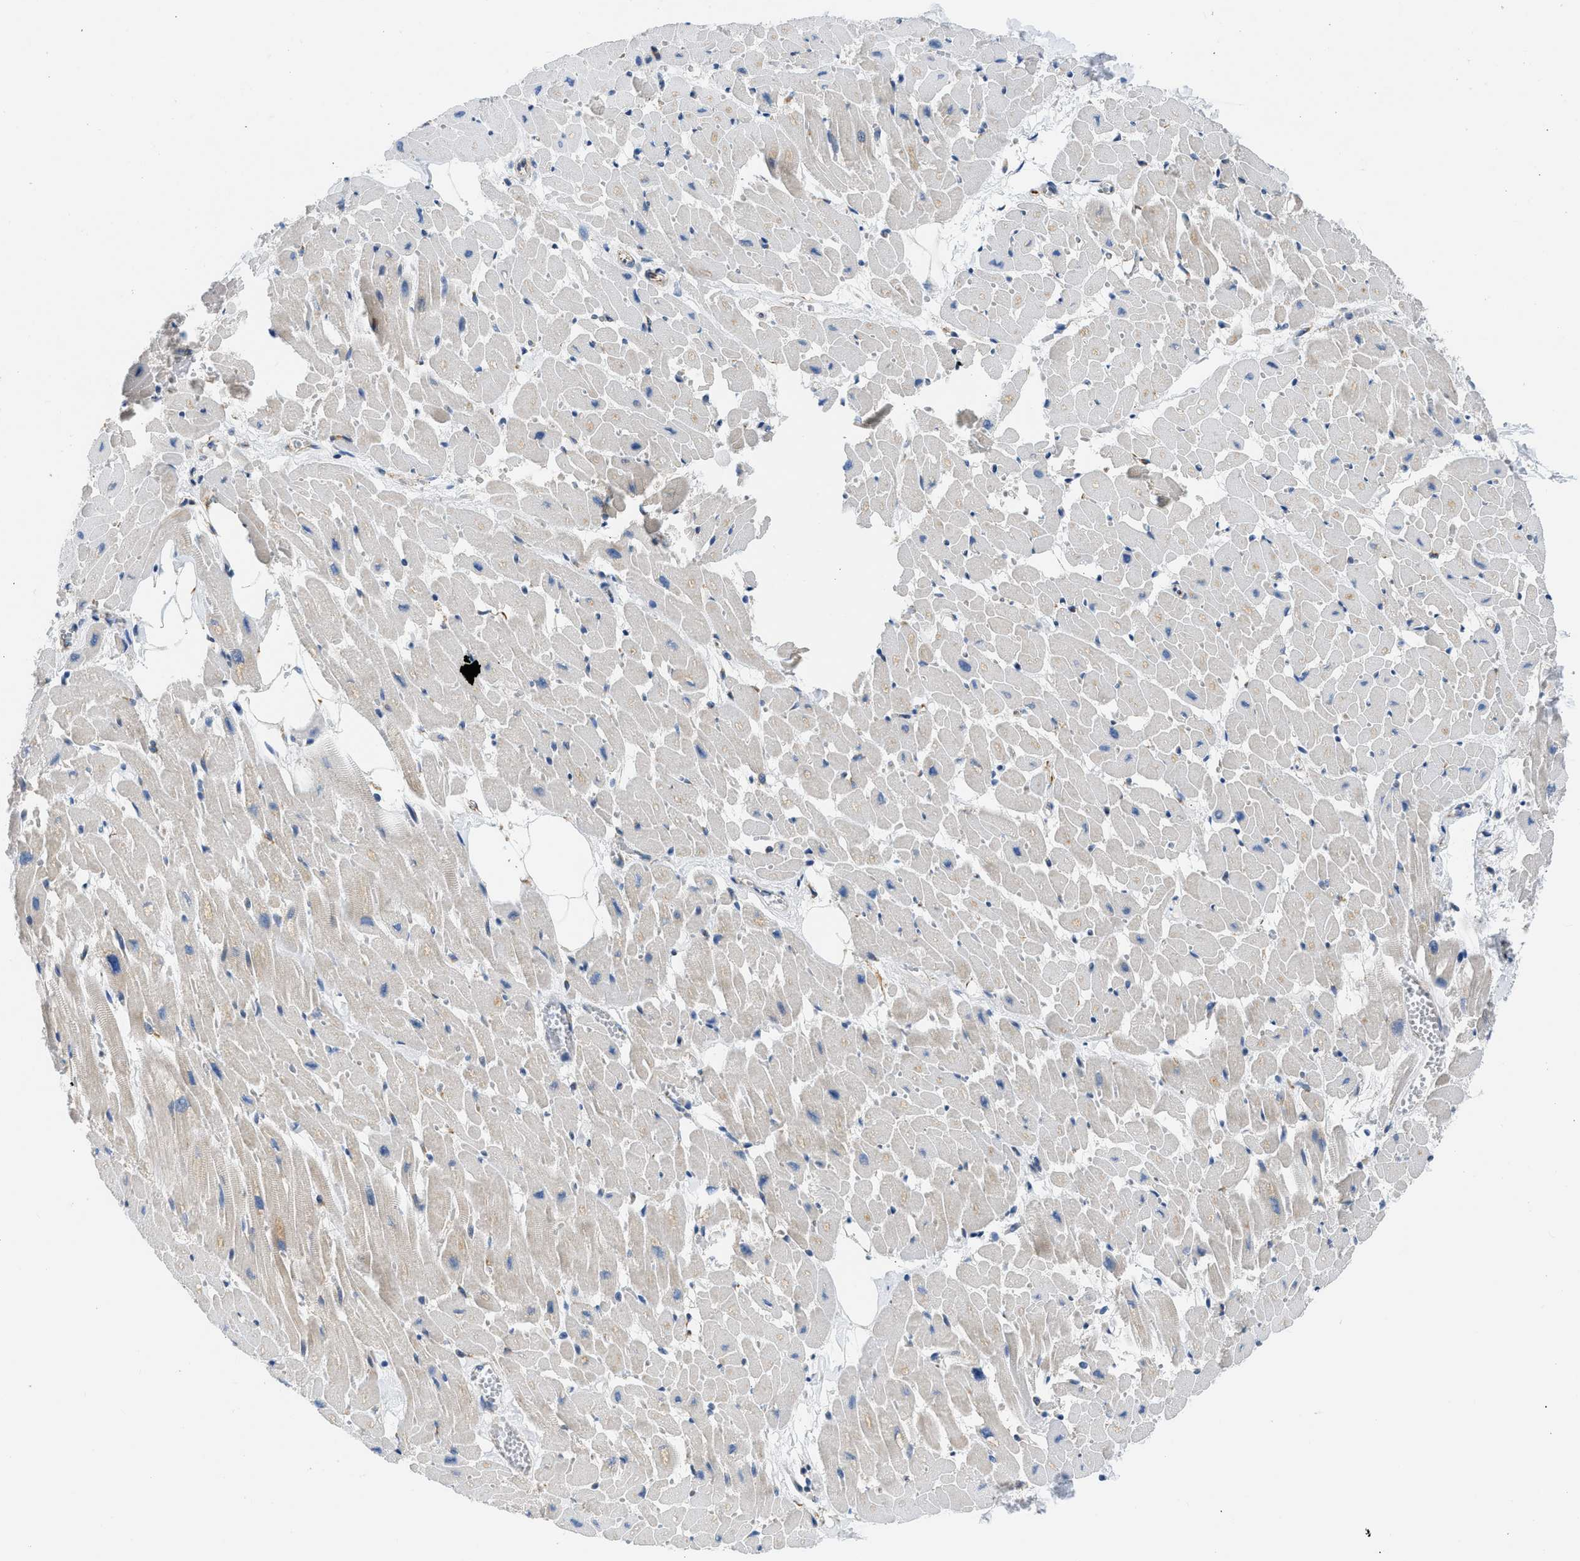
{"staining": {"intensity": "weak", "quantity": "25%-75%", "location": "cytoplasmic/membranous"}, "tissue": "heart muscle", "cell_type": "Cardiomyocytes", "image_type": "normal", "snomed": [{"axis": "morphology", "description": "Normal tissue, NOS"}, {"axis": "topography", "description": "Heart"}], "caption": "Heart muscle stained with DAB (3,3'-diaminobenzidine) IHC demonstrates low levels of weak cytoplasmic/membranous positivity in about 25%-75% of cardiomyocytes.", "gene": "CAMKK2", "patient": {"sex": "female", "age": 19}}